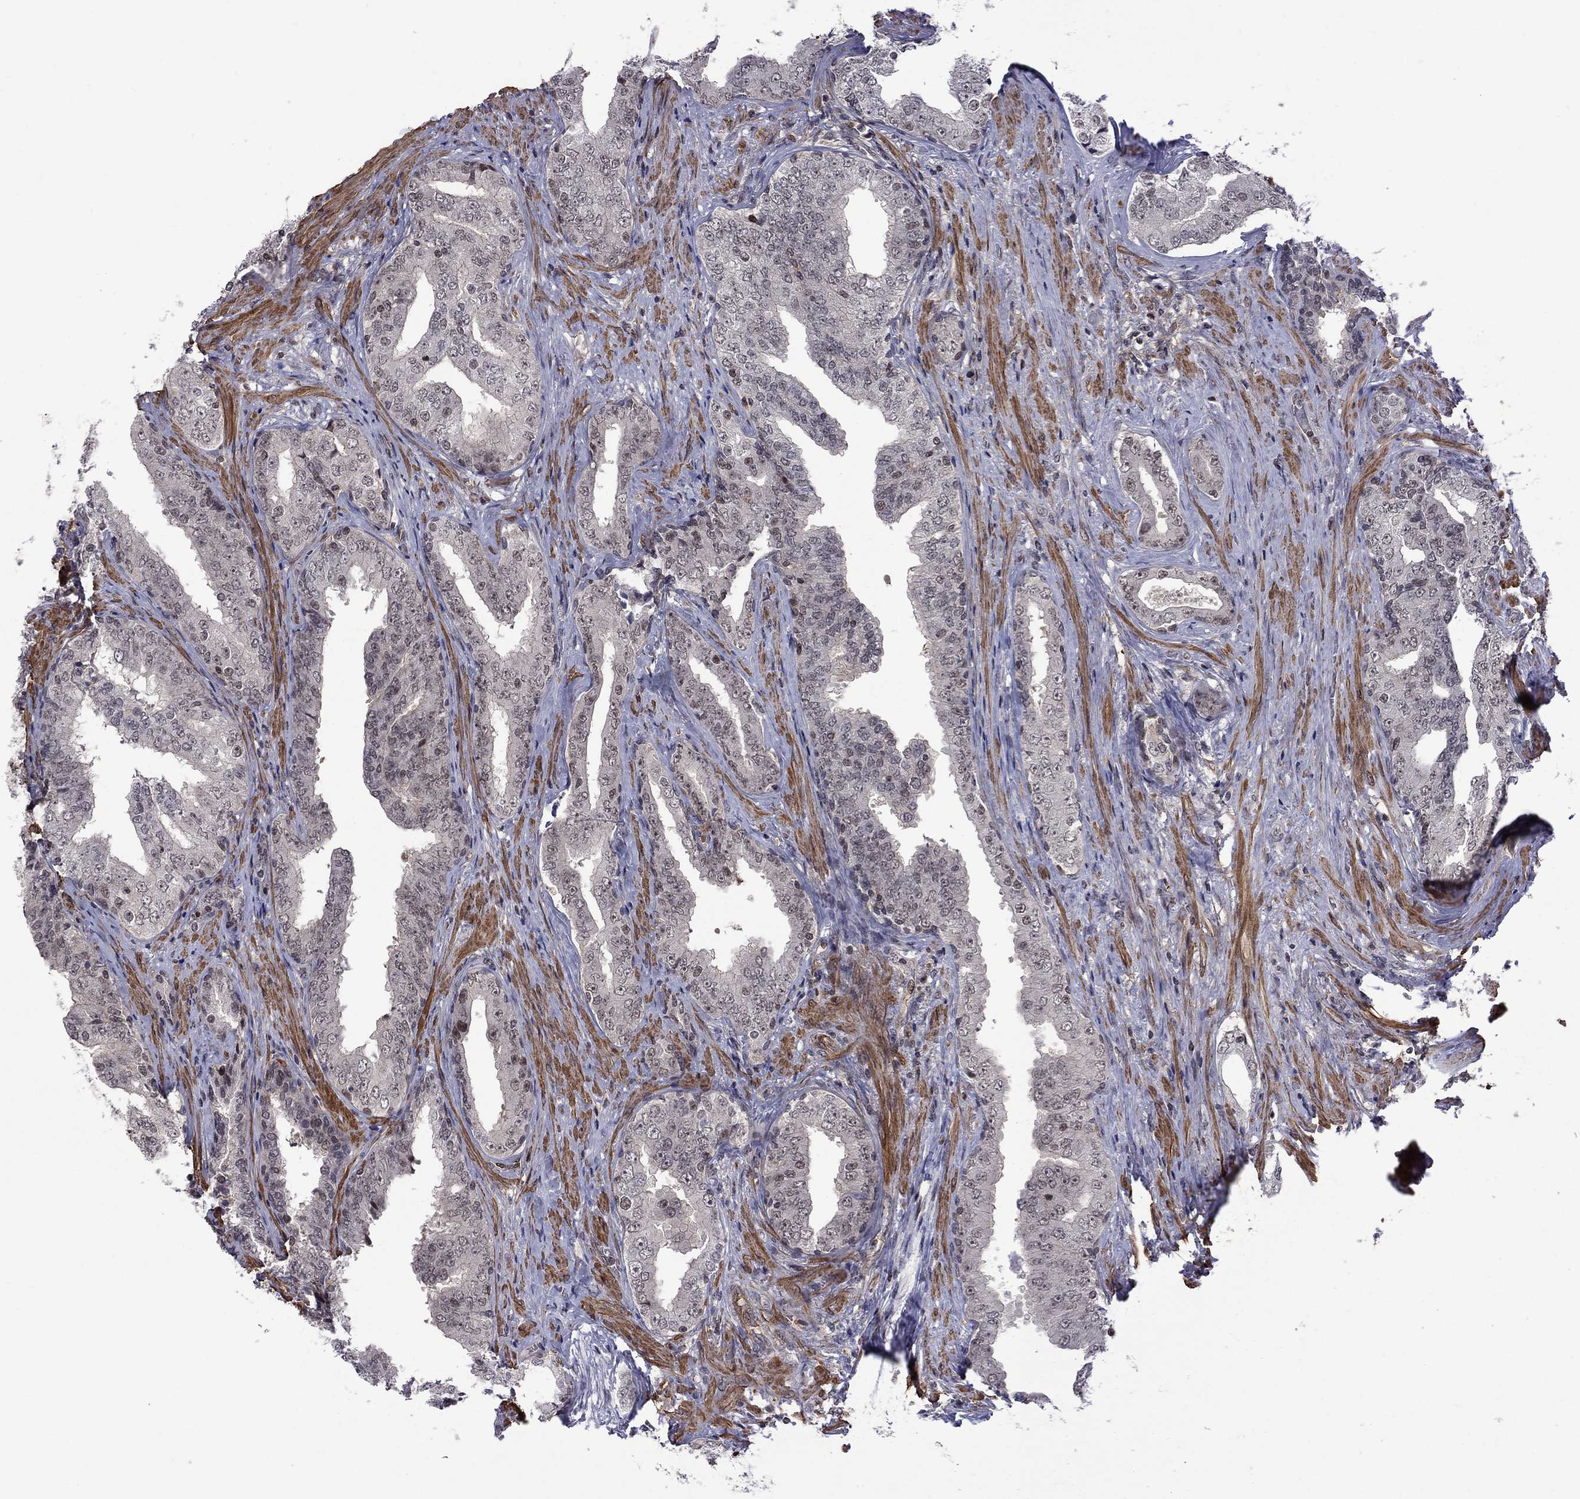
{"staining": {"intensity": "negative", "quantity": "none", "location": "none"}, "tissue": "prostate cancer", "cell_type": "Tumor cells", "image_type": "cancer", "snomed": [{"axis": "morphology", "description": "Adenocarcinoma, Low grade"}, {"axis": "topography", "description": "Prostate and seminal vesicle, NOS"}], "caption": "There is no significant positivity in tumor cells of prostate adenocarcinoma (low-grade).", "gene": "BRF1", "patient": {"sex": "male", "age": 61}}